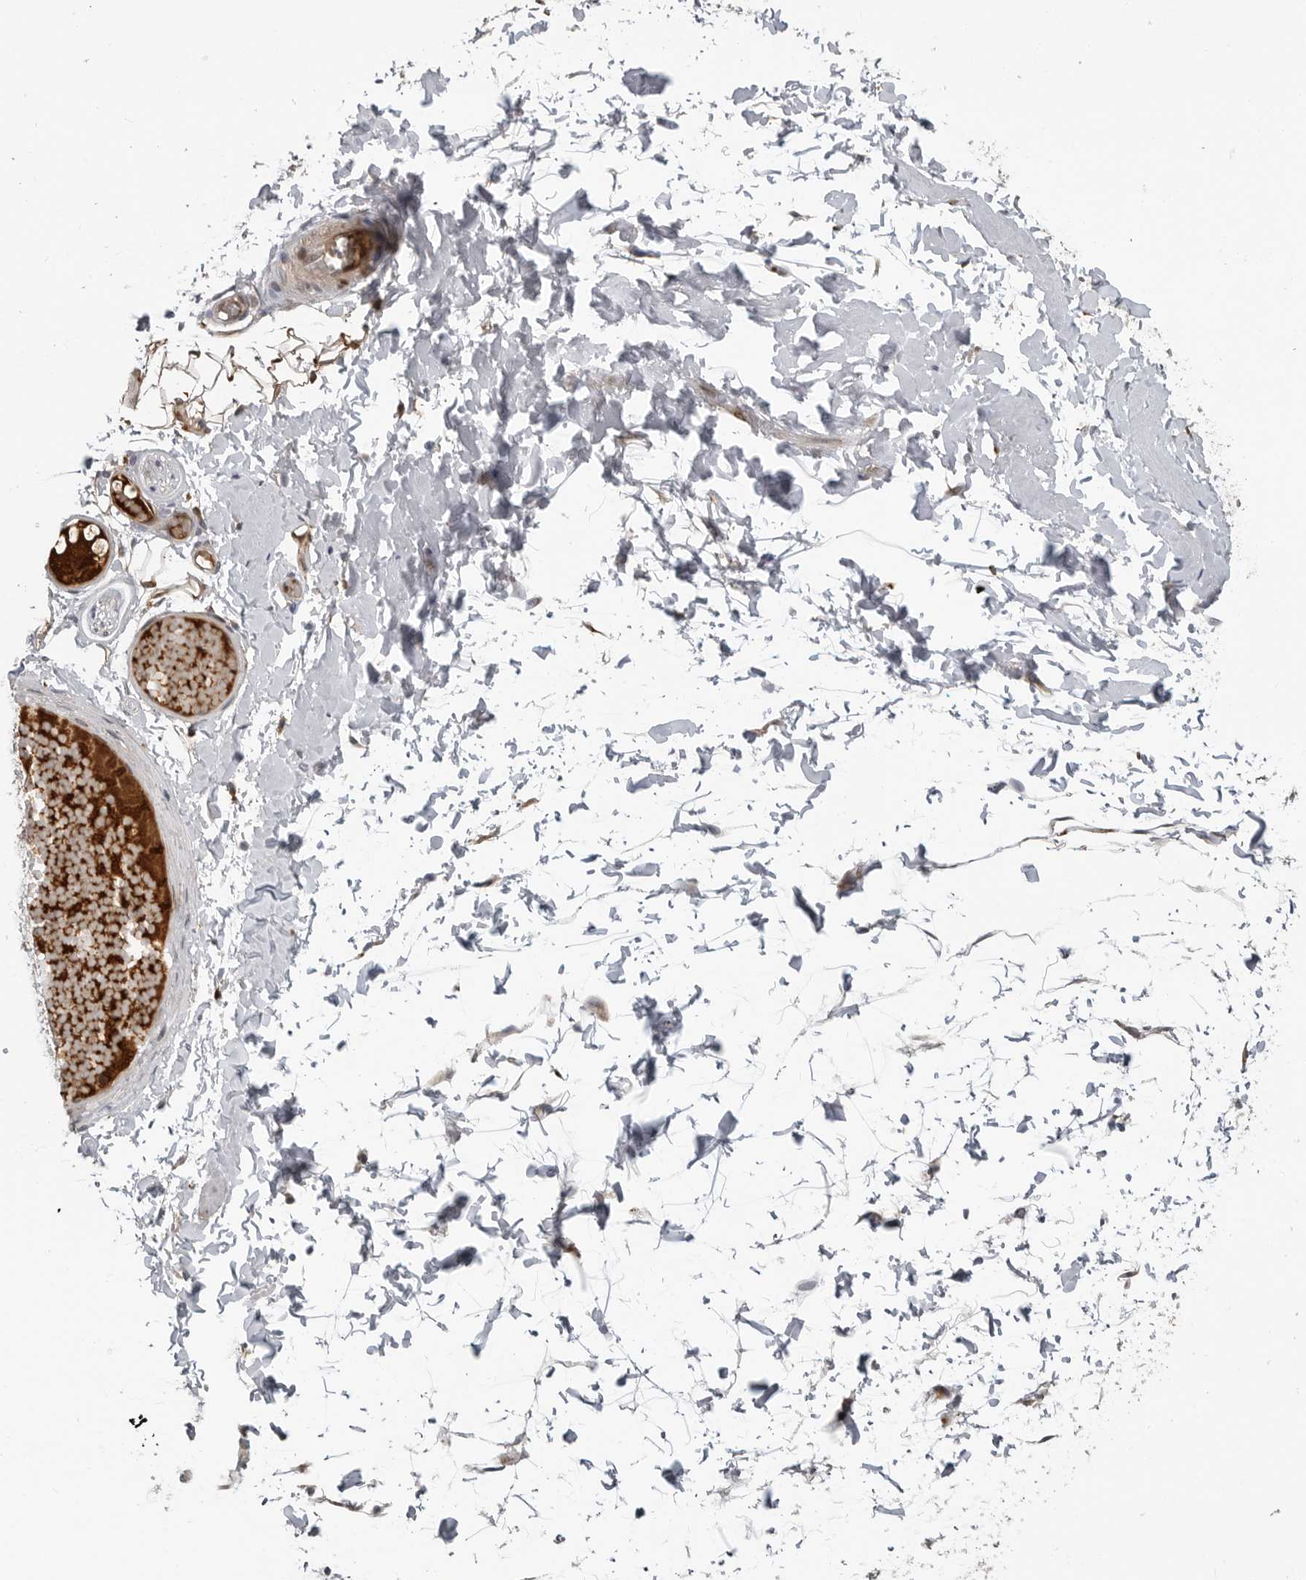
{"staining": {"intensity": "negative", "quantity": "none", "location": "none"}, "tissue": "adipose tissue", "cell_type": "Adipocytes", "image_type": "normal", "snomed": [{"axis": "morphology", "description": "Normal tissue, NOS"}, {"axis": "topography", "description": "Adipose tissue"}, {"axis": "topography", "description": "Vascular tissue"}, {"axis": "topography", "description": "Peripheral nerve tissue"}], "caption": "Protein analysis of unremarkable adipose tissue shows no significant positivity in adipocytes. (Stains: DAB (3,3'-diaminobenzidine) immunohistochemistry with hematoxylin counter stain, Microscopy: brightfield microscopy at high magnification).", "gene": "CXCR5", "patient": {"sex": "male", "age": 25}}